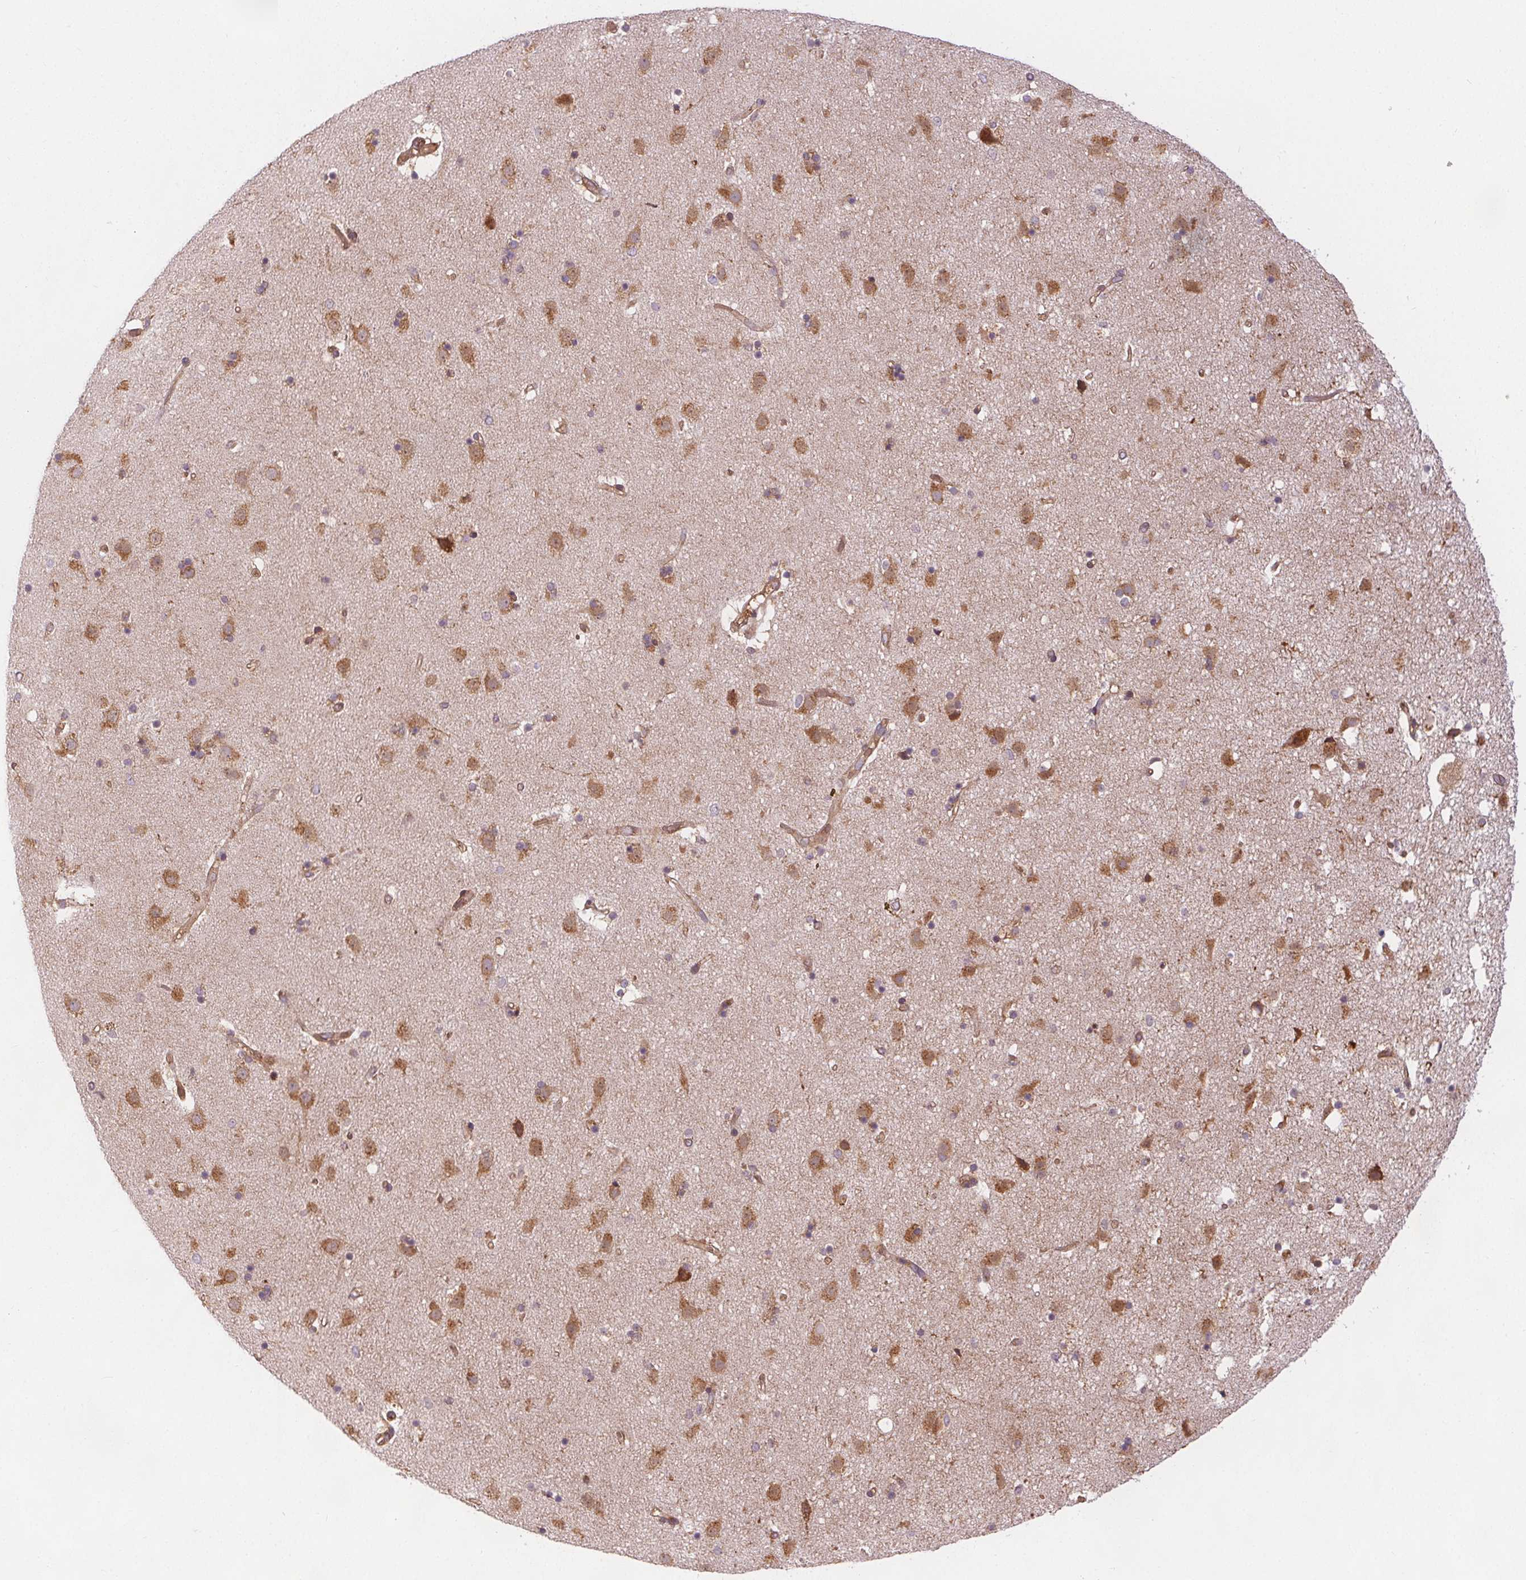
{"staining": {"intensity": "moderate", "quantity": "<25%", "location": "cytoplasmic/membranous"}, "tissue": "caudate", "cell_type": "Glial cells", "image_type": "normal", "snomed": [{"axis": "morphology", "description": "Normal tissue, NOS"}, {"axis": "topography", "description": "Lateral ventricle wall"}], "caption": "Benign caudate was stained to show a protein in brown. There is low levels of moderate cytoplasmic/membranous staining in approximately <25% of glial cells. The protein of interest is shown in brown color, while the nuclei are stained blue.", "gene": "EIF3D", "patient": {"sex": "female", "age": 71}}